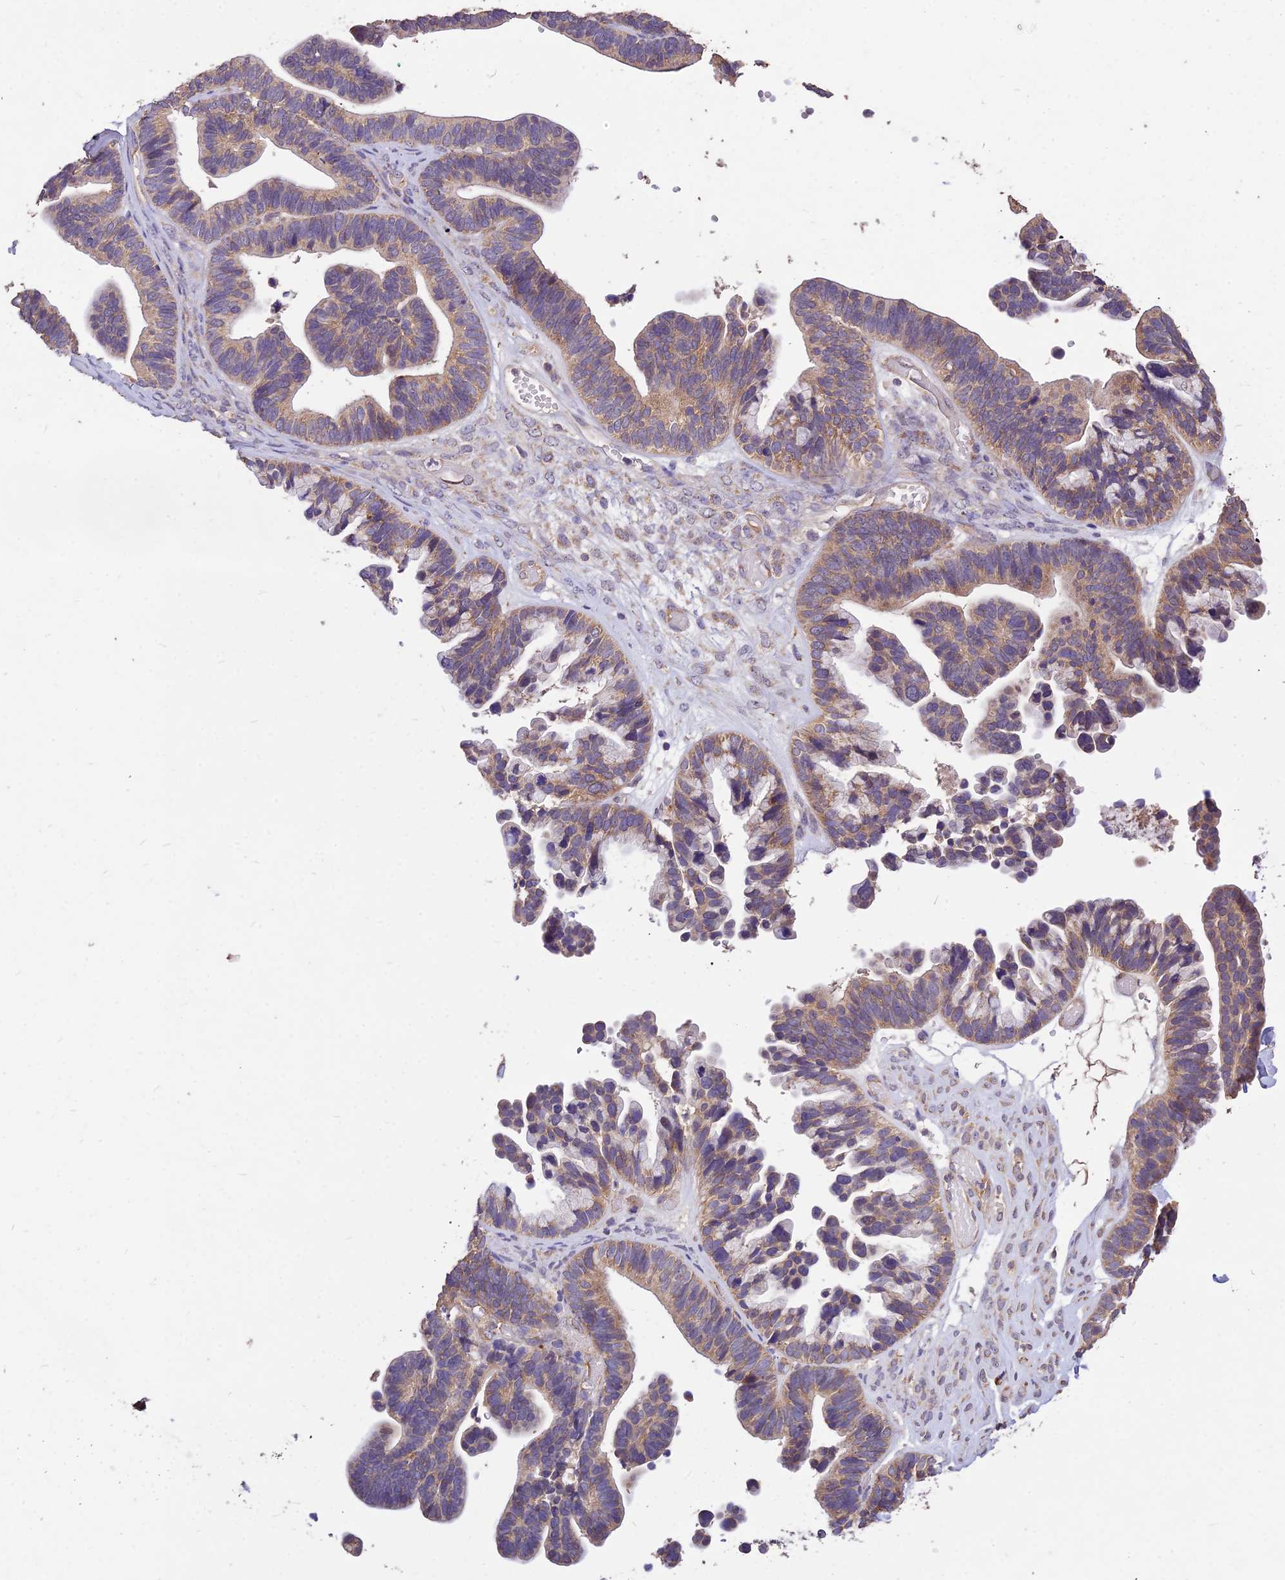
{"staining": {"intensity": "weak", "quantity": ">75%", "location": "cytoplasmic/membranous"}, "tissue": "ovarian cancer", "cell_type": "Tumor cells", "image_type": "cancer", "snomed": [{"axis": "morphology", "description": "Cystadenocarcinoma, serous, NOS"}, {"axis": "topography", "description": "Ovary"}], "caption": "A brown stain shows weak cytoplasmic/membranous expression of a protein in ovarian cancer (serous cystadenocarcinoma) tumor cells.", "gene": "SDHD", "patient": {"sex": "female", "age": 56}}